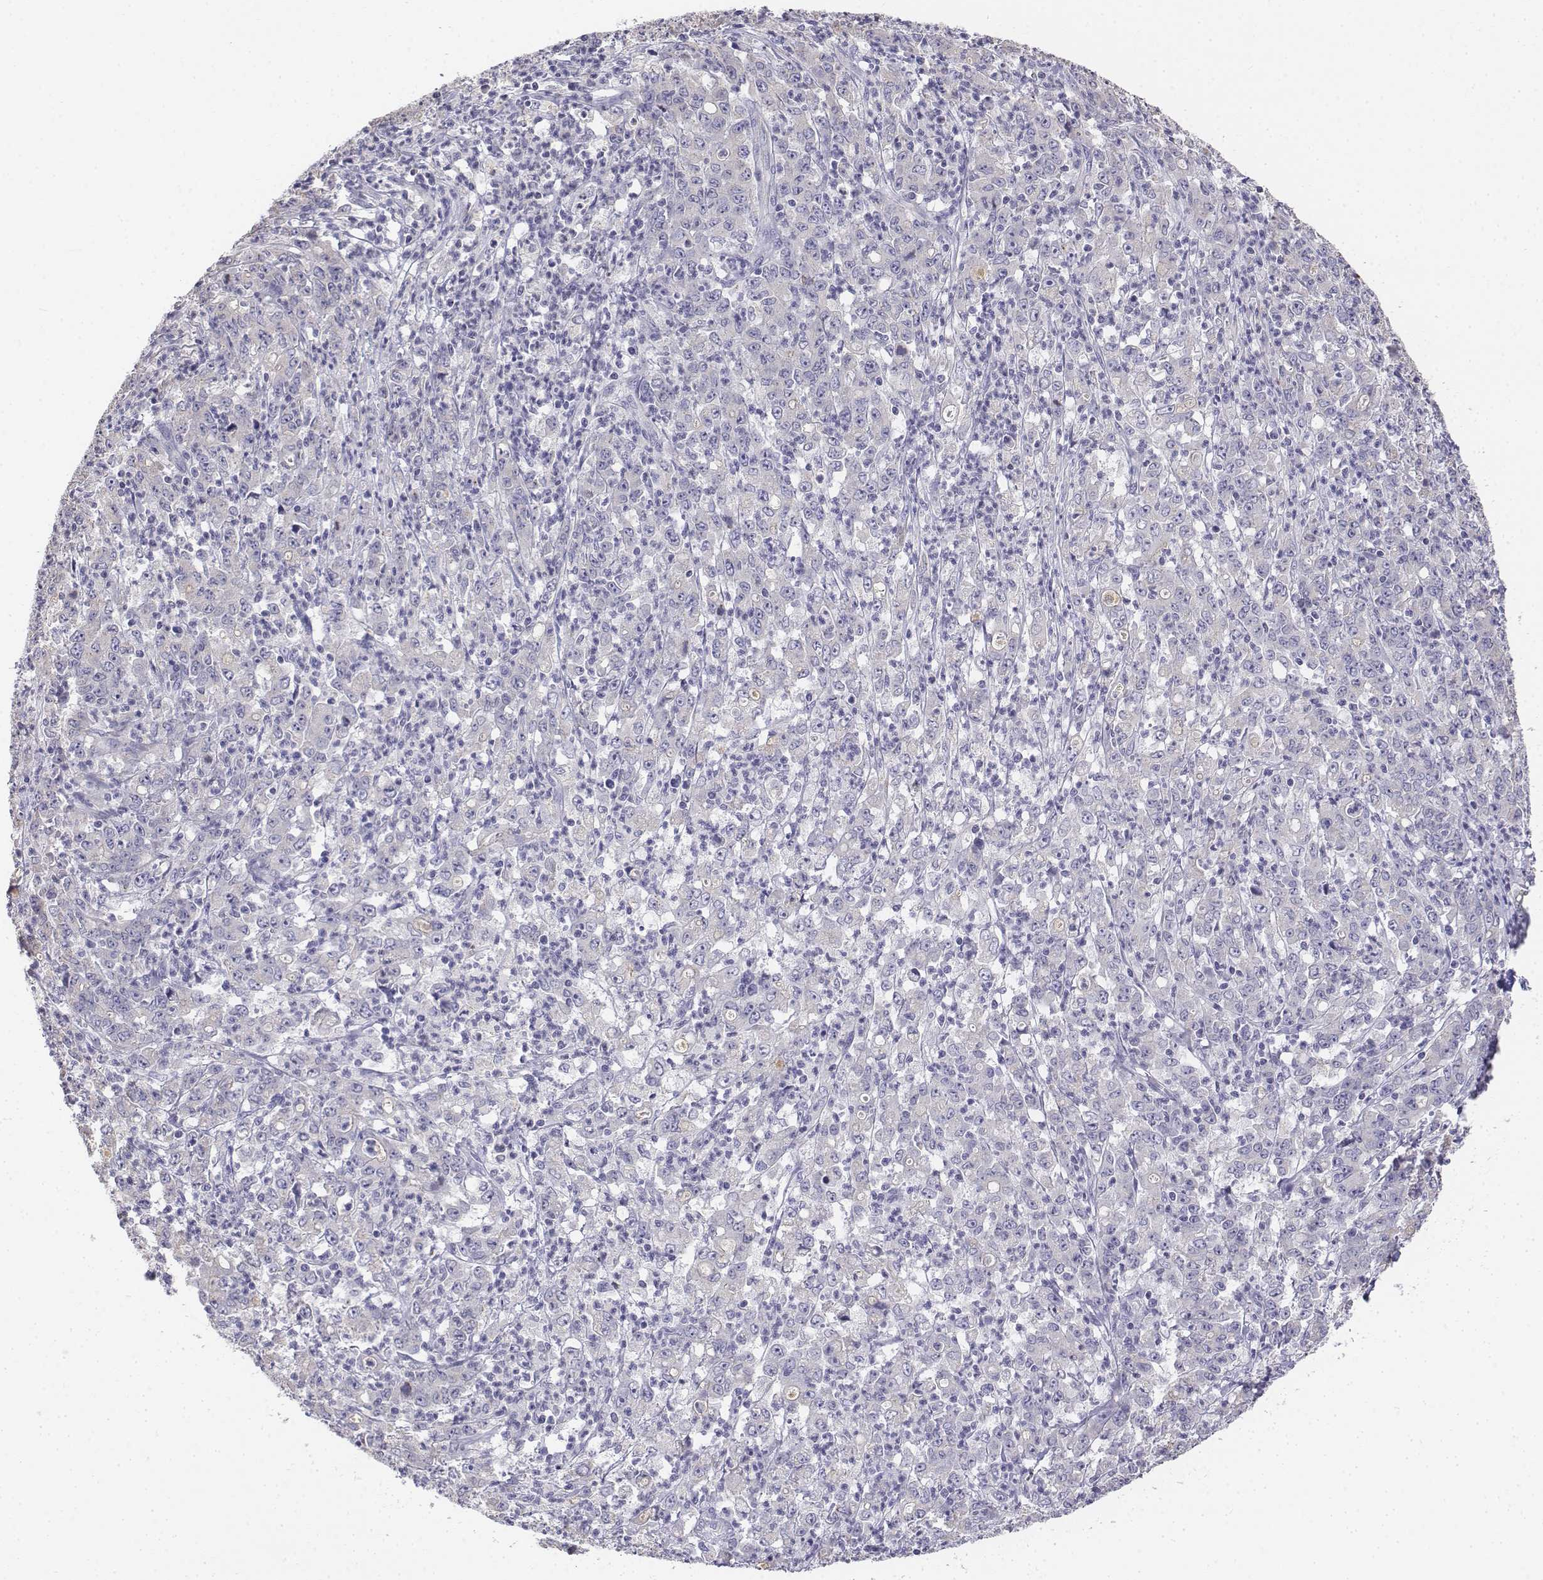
{"staining": {"intensity": "negative", "quantity": "none", "location": "none"}, "tissue": "stomach cancer", "cell_type": "Tumor cells", "image_type": "cancer", "snomed": [{"axis": "morphology", "description": "Adenocarcinoma, NOS"}, {"axis": "topography", "description": "Stomach, lower"}], "caption": "Immunohistochemical staining of stomach cancer displays no significant staining in tumor cells. Brightfield microscopy of IHC stained with DAB (3,3'-diaminobenzidine) (brown) and hematoxylin (blue), captured at high magnification.", "gene": "LGSN", "patient": {"sex": "female", "age": 71}}